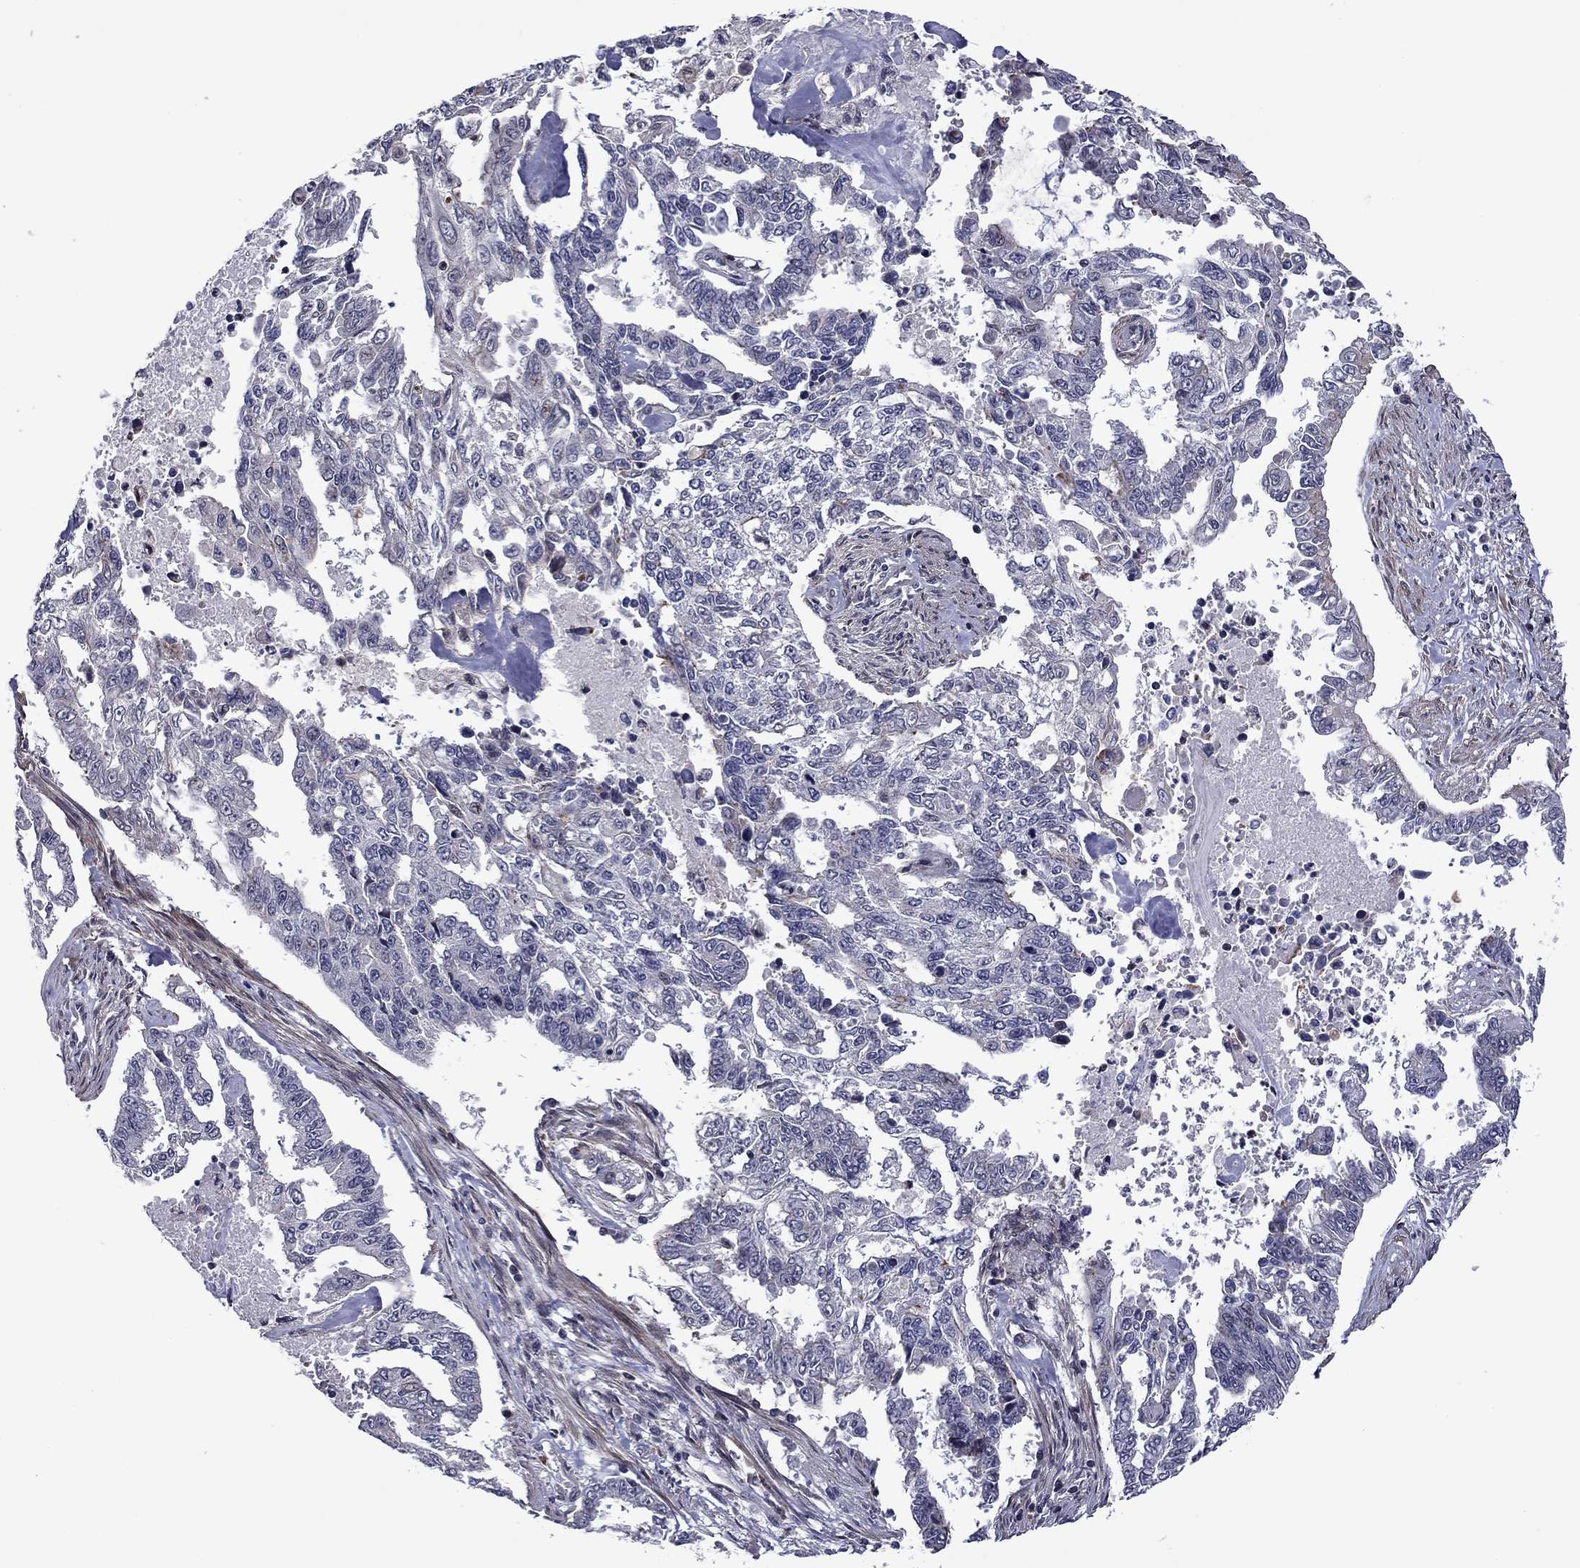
{"staining": {"intensity": "negative", "quantity": "none", "location": "none"}, "tissue": "endometrial cancer", "cell_type": "Tumor cells", "image_type": "cancer", "snomed": [{"axis": "morphology", "description": "Adenocarcinoma, NOS"}, {"axis": "topography", "description": "Uterus"}], "caption": "An IHC histopathology image of endometrial adenocarcinoma is shown. There is no staining in tumor cells of endometrial adenocarcinoma. (DAB immunohistochemistry (IHC) visualized using brightfield microscopy, high magnification).", "gene": "B3GAT1", "patient": {"sex": "female", "age": 59}}